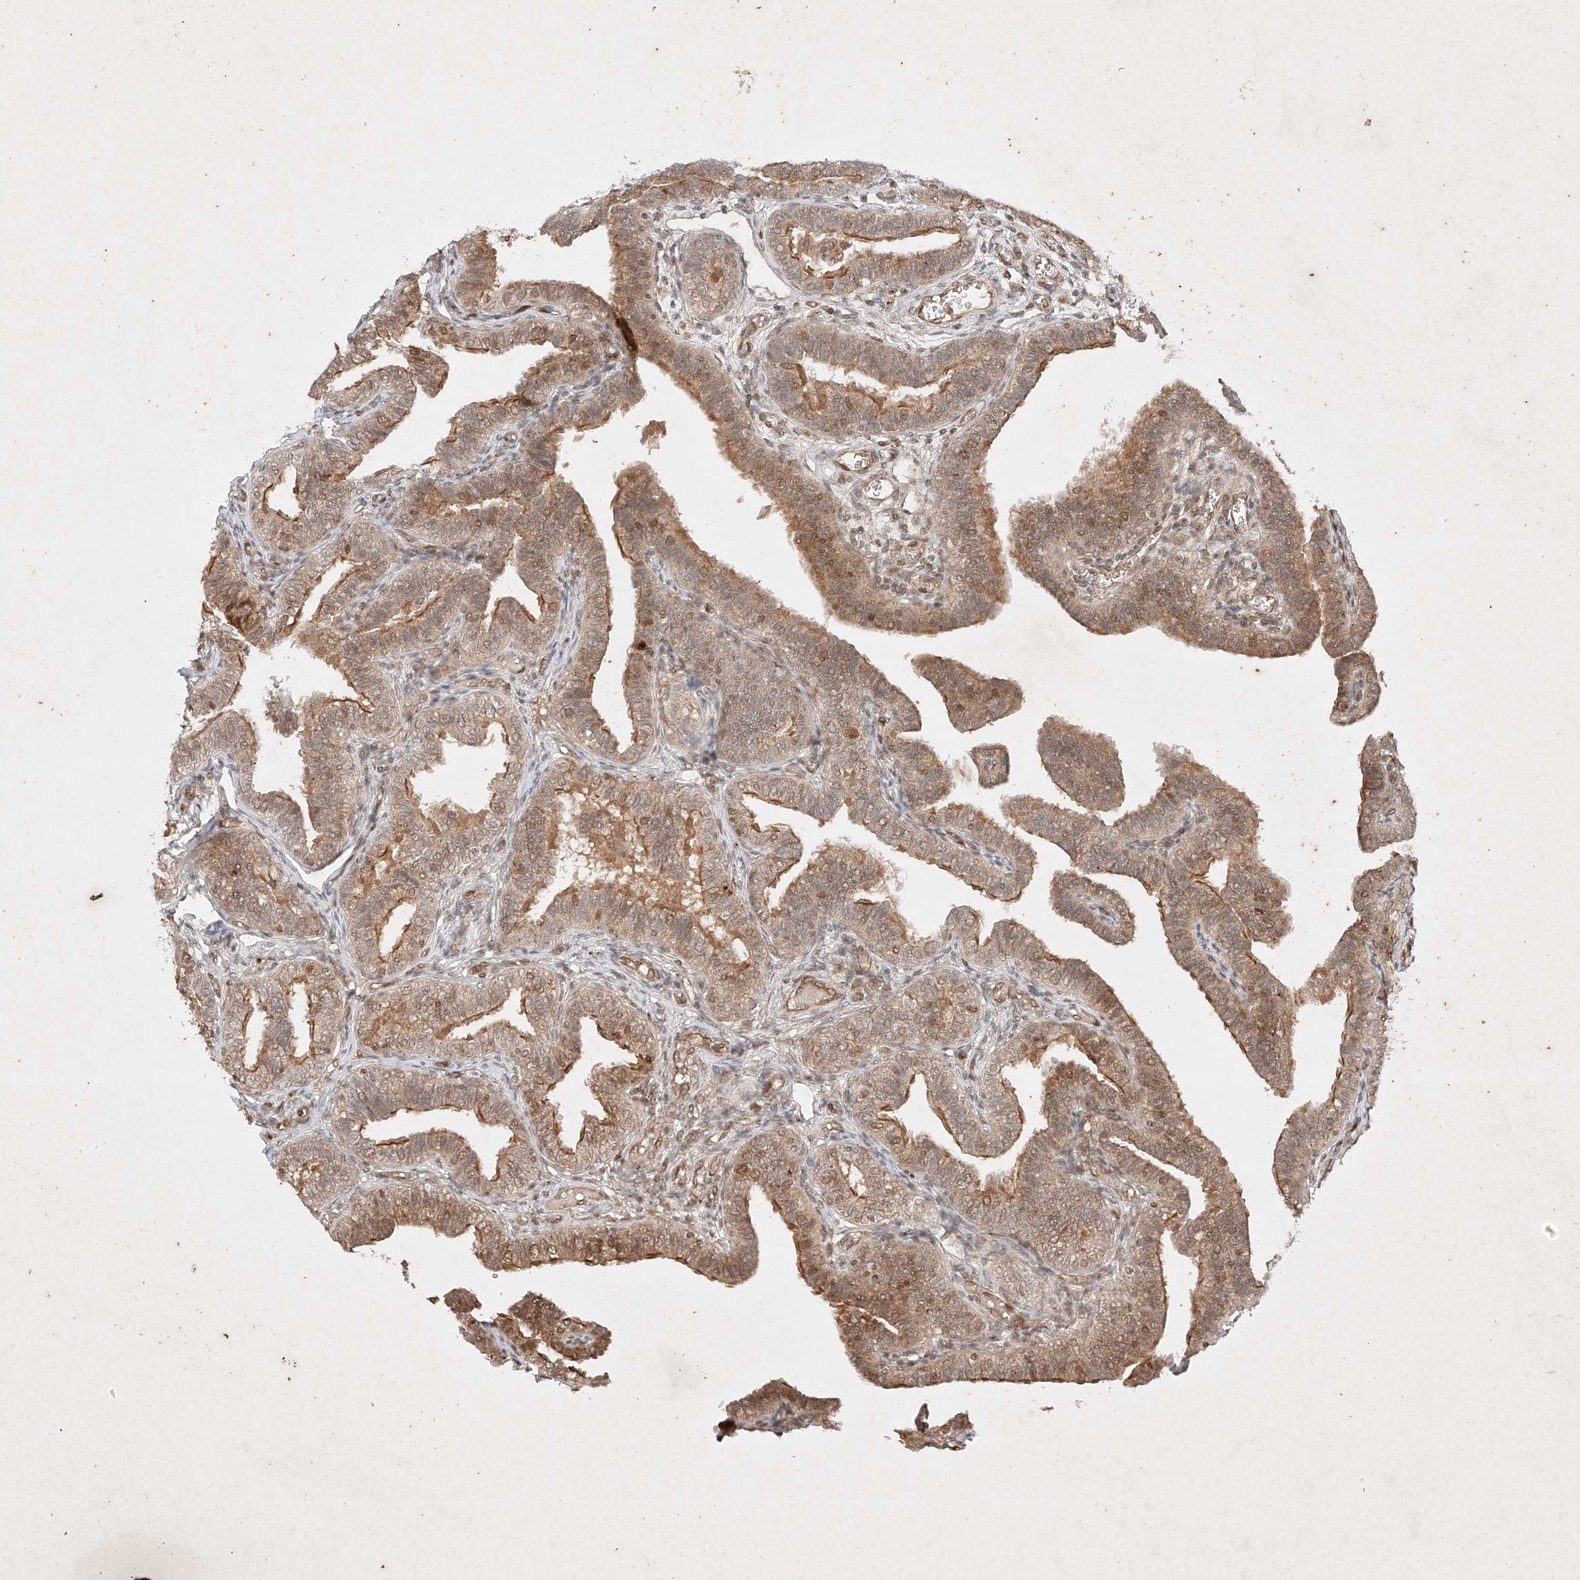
{"staining": {"intensity": "strong", "quantity": ">75%", "location": "cytoplasmic/membranous,nuclear"}, "tissue": "fallopian tube", "cell_type": "Glandular cells", "image_type": "normal", "snomed": [{"axis": "morphology", "description": "Normal tissue, NOS"}, {"axis": "topography", "description": "Fallopian tube"}], "caption": "A high-resolution photomicrograph shows IHC staining of unremarkable fallopian tube, which exhibits strong cytoplasmic/membranous,nuclear expression in about >75% of glandular cells.", "gene": "RNF31", "patient": {"sex": "female", "age": 39}}